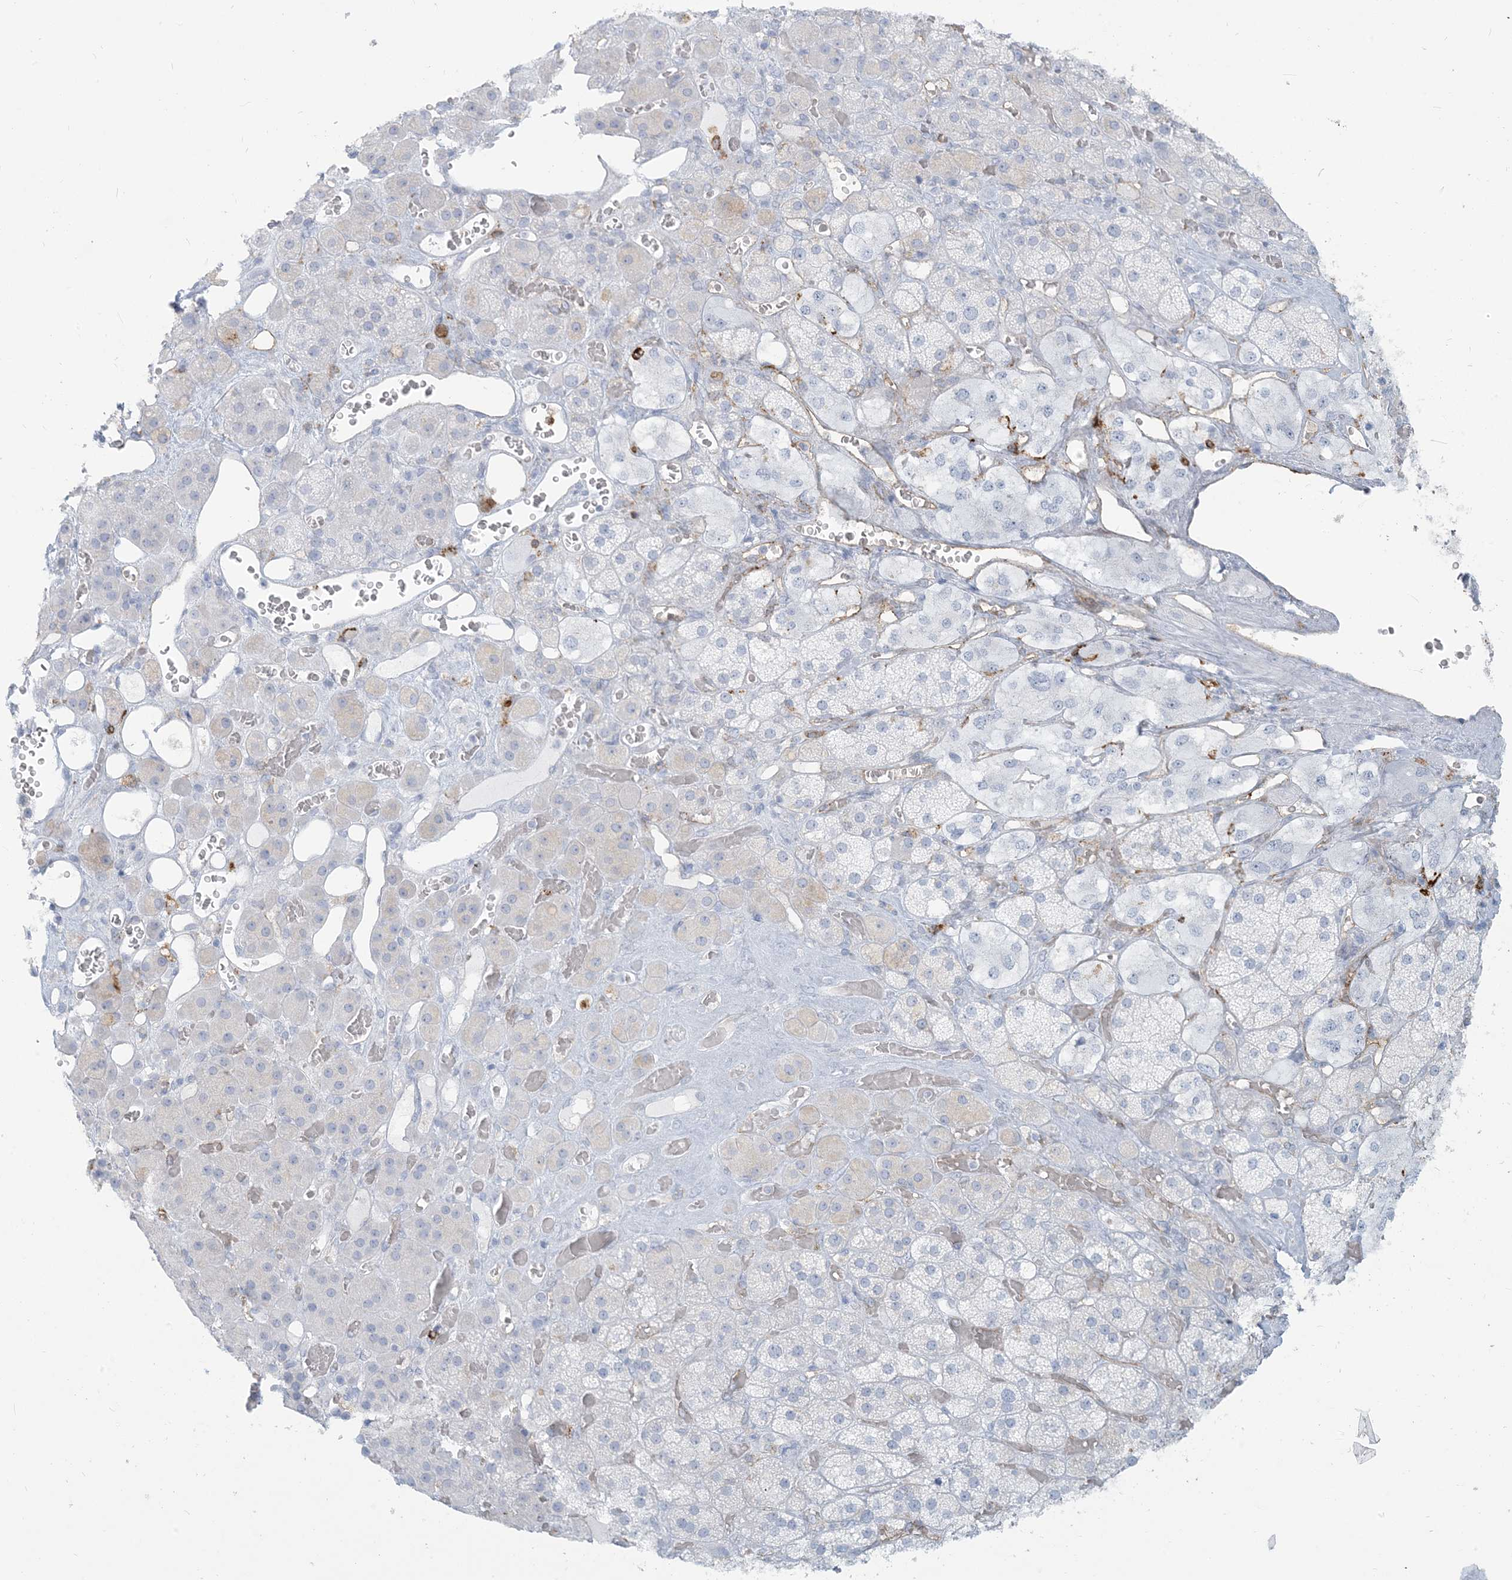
{"staining": {"intensity": "negative", "quantity": "none", "location": "none"}, "tissue": "adrenal gland", "cell_type": "Glandular cells", "image_type": "normal", "snomed": [{"axis": "morphology", "description": "Normal tissue, NOS"}, {"axis": "topography", "description": "Adrenal gland"}], "caption": "A histopathology image of adrenal gland stained for a protein displays no brown staining in glandular cells. (DAB (3,3'-diaminobenzidine) IHC visualized using brightfield microscopy, high magnification).", "gene": "HLA", "patient": {"sex": "male", "age": 57}}